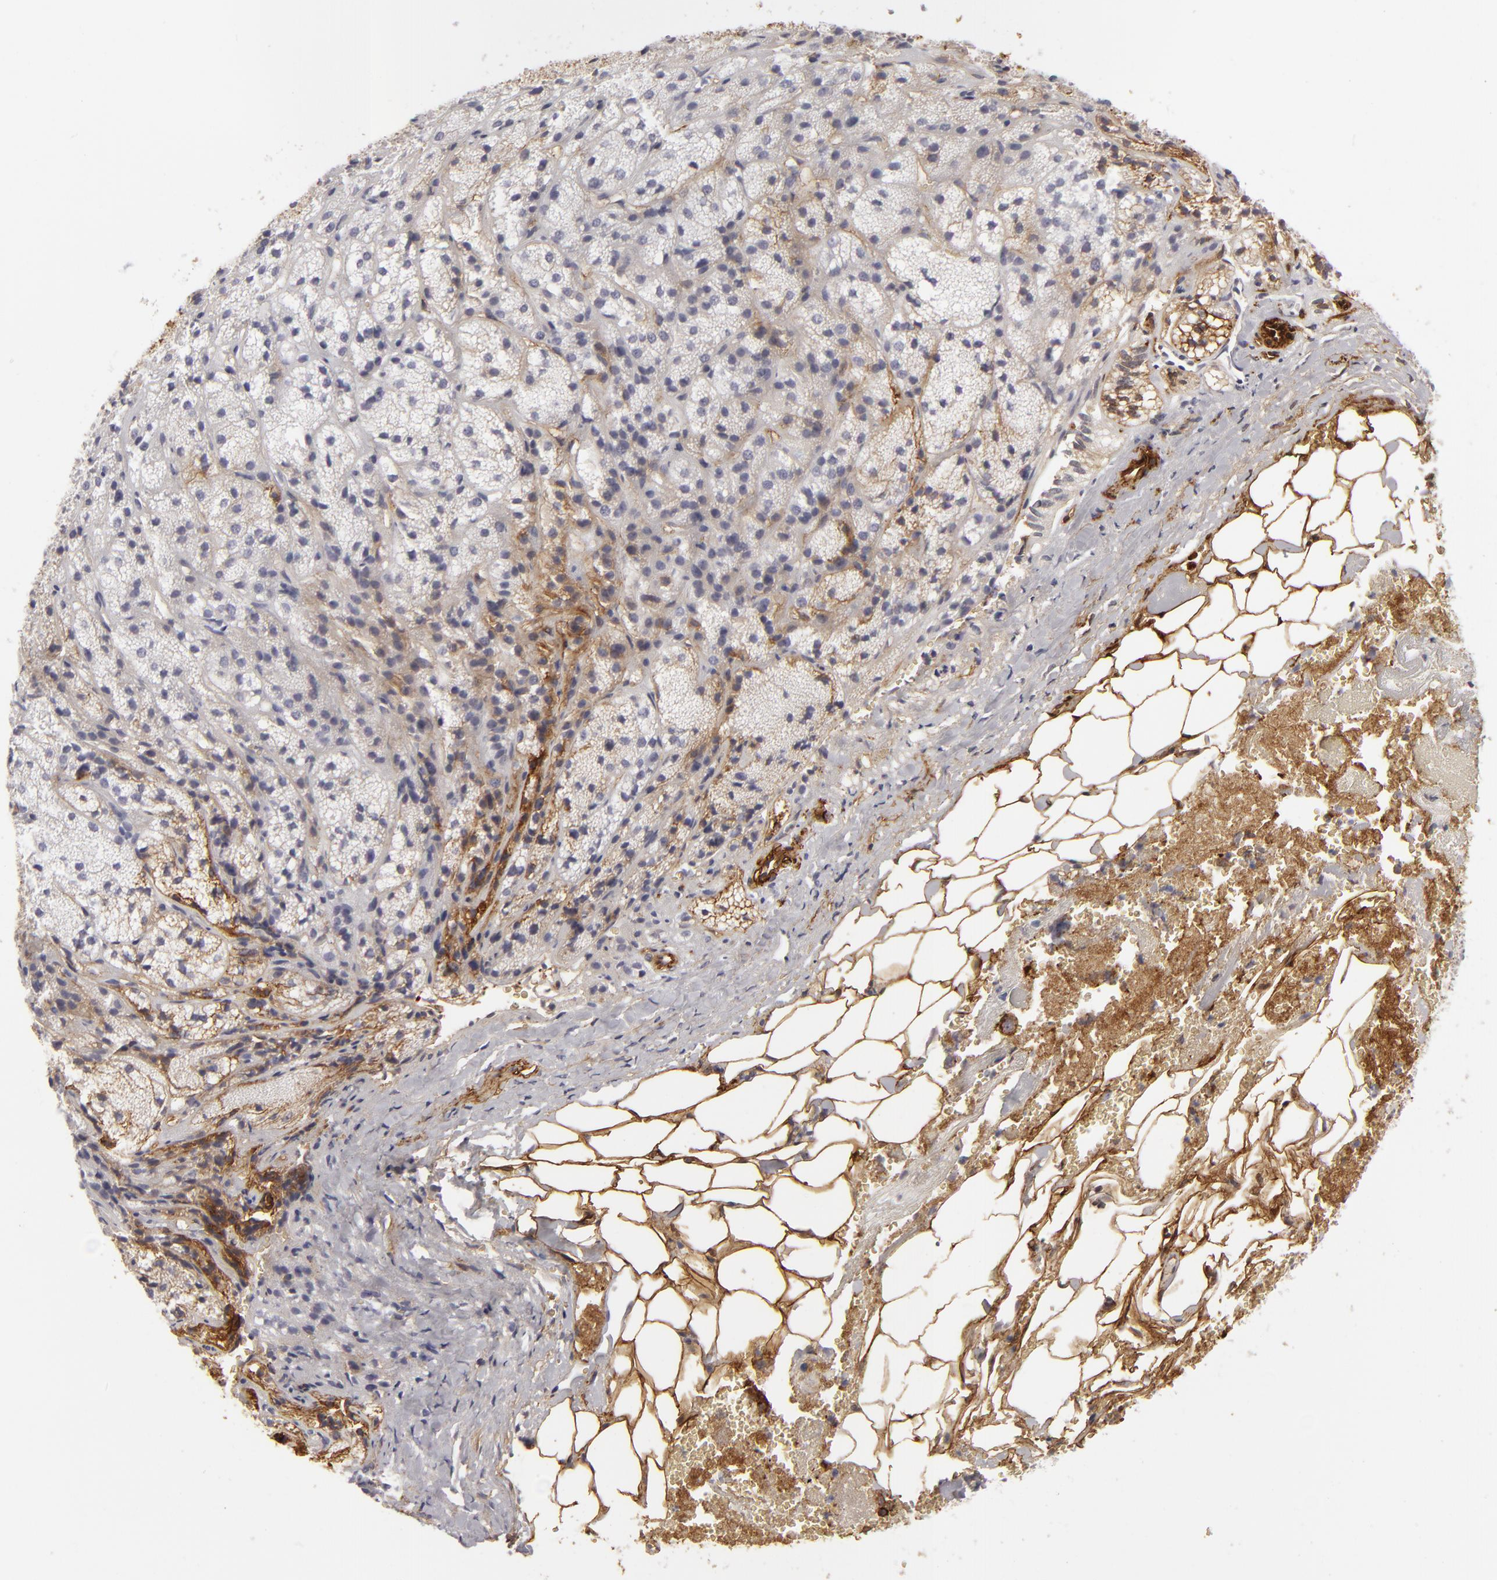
{"staining": {"intensity": "moderate", "quantity": ">75%", "location": "cytoplasmic/membranous"}, "tissue": "adrenal gland", "cell_type": "Glandular cells", "image_type": "normal", "snomed": [{"axis": "morphology", "description": "Normal tissue, NOS"}, {"axis": "topography", "description": "Adrenal gland"}], "caption": "The photomicrograph displays immunohistochemical staining of unremarkable adrenal gland. There is moderate cytoplasmic/membranous positivity is identified in about >75% of glandular cells.", "gene": "MCAM", "patient": {"sex": "female", "age": 71}}